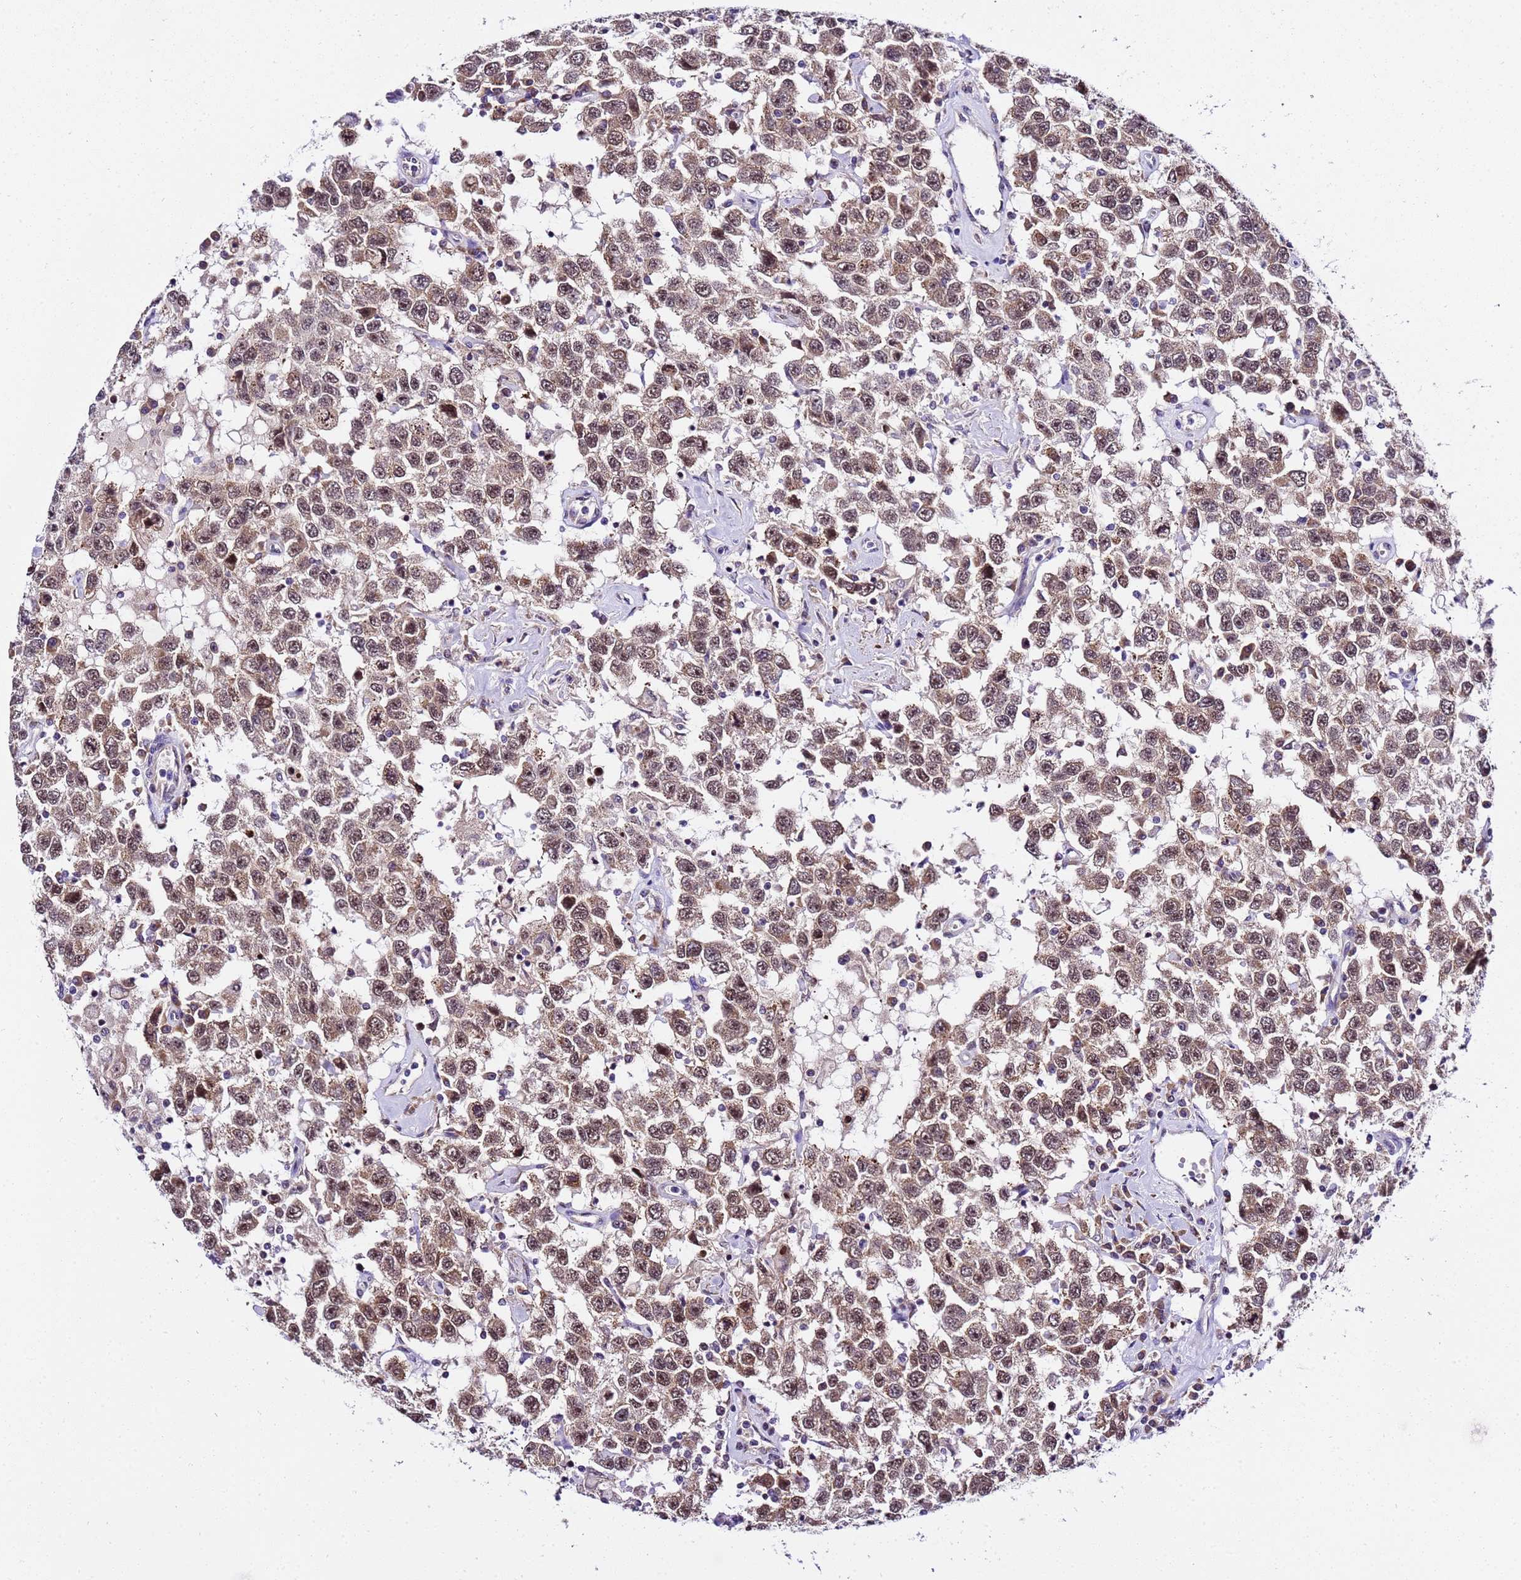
{"staining": {"intensity": "moderate", "quantity": ">75%", "location": "nuclear"}, "tissue": "testis cancer", "cell_type": "Tumor cells", "image_type": "cancer", "snomed": [{"axis": "morphology", "description": "Seminoma, NOS"}, {"axis": "topography", "description": "Testis"}], "caption": "Seminoma (testis) stained for a protein exhibits moderate nuclear positivity in tumor cells. The protein of interest is shown in brown color, while the nuclei are stained blue.", "gene": "SLX4IP", "patient": {"sex": "male", "age": 41}}